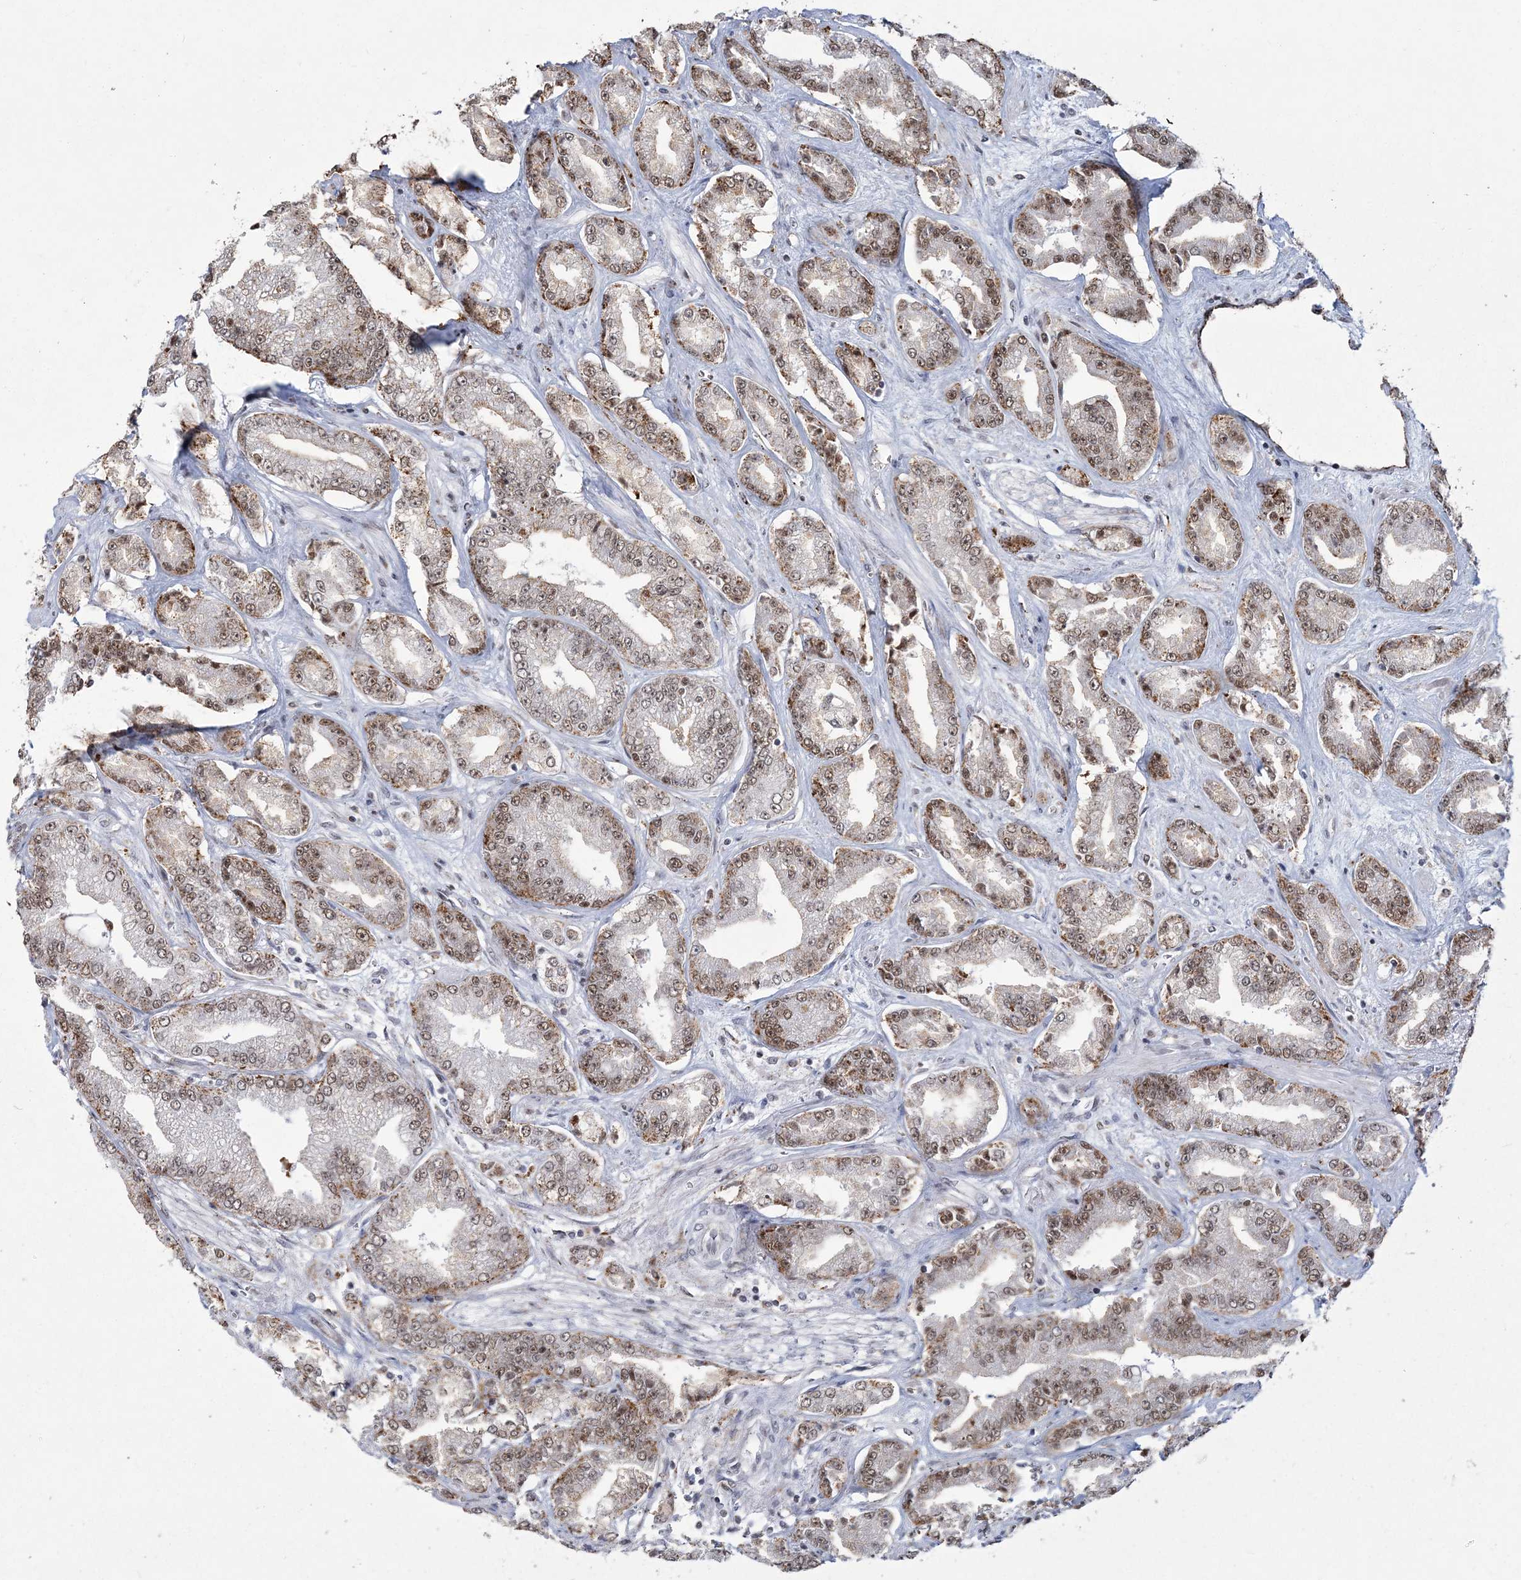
{"staining": {"intensity": "moderate", "quantity": ">75%", "location": "nuclear"}, "tissue": "prostate cancer", "cell_type": "Tumor cells", "image_type": "cancer", "snomed": [{"axis": "morphology", "description": "Adenocarcinoma, High grade"}, {"axis": "topography", "description": "Prostate"}], "caption": "Tumor cells exhibit moderate nuclear expression in approximately >75% of cells in adenocarcinoma (high-grade) (prostate). (Brightfield microscopy of DAB IHC at high magnification).", "gene": "RBM17", "patient": {"sex": "male", "age": 71}}